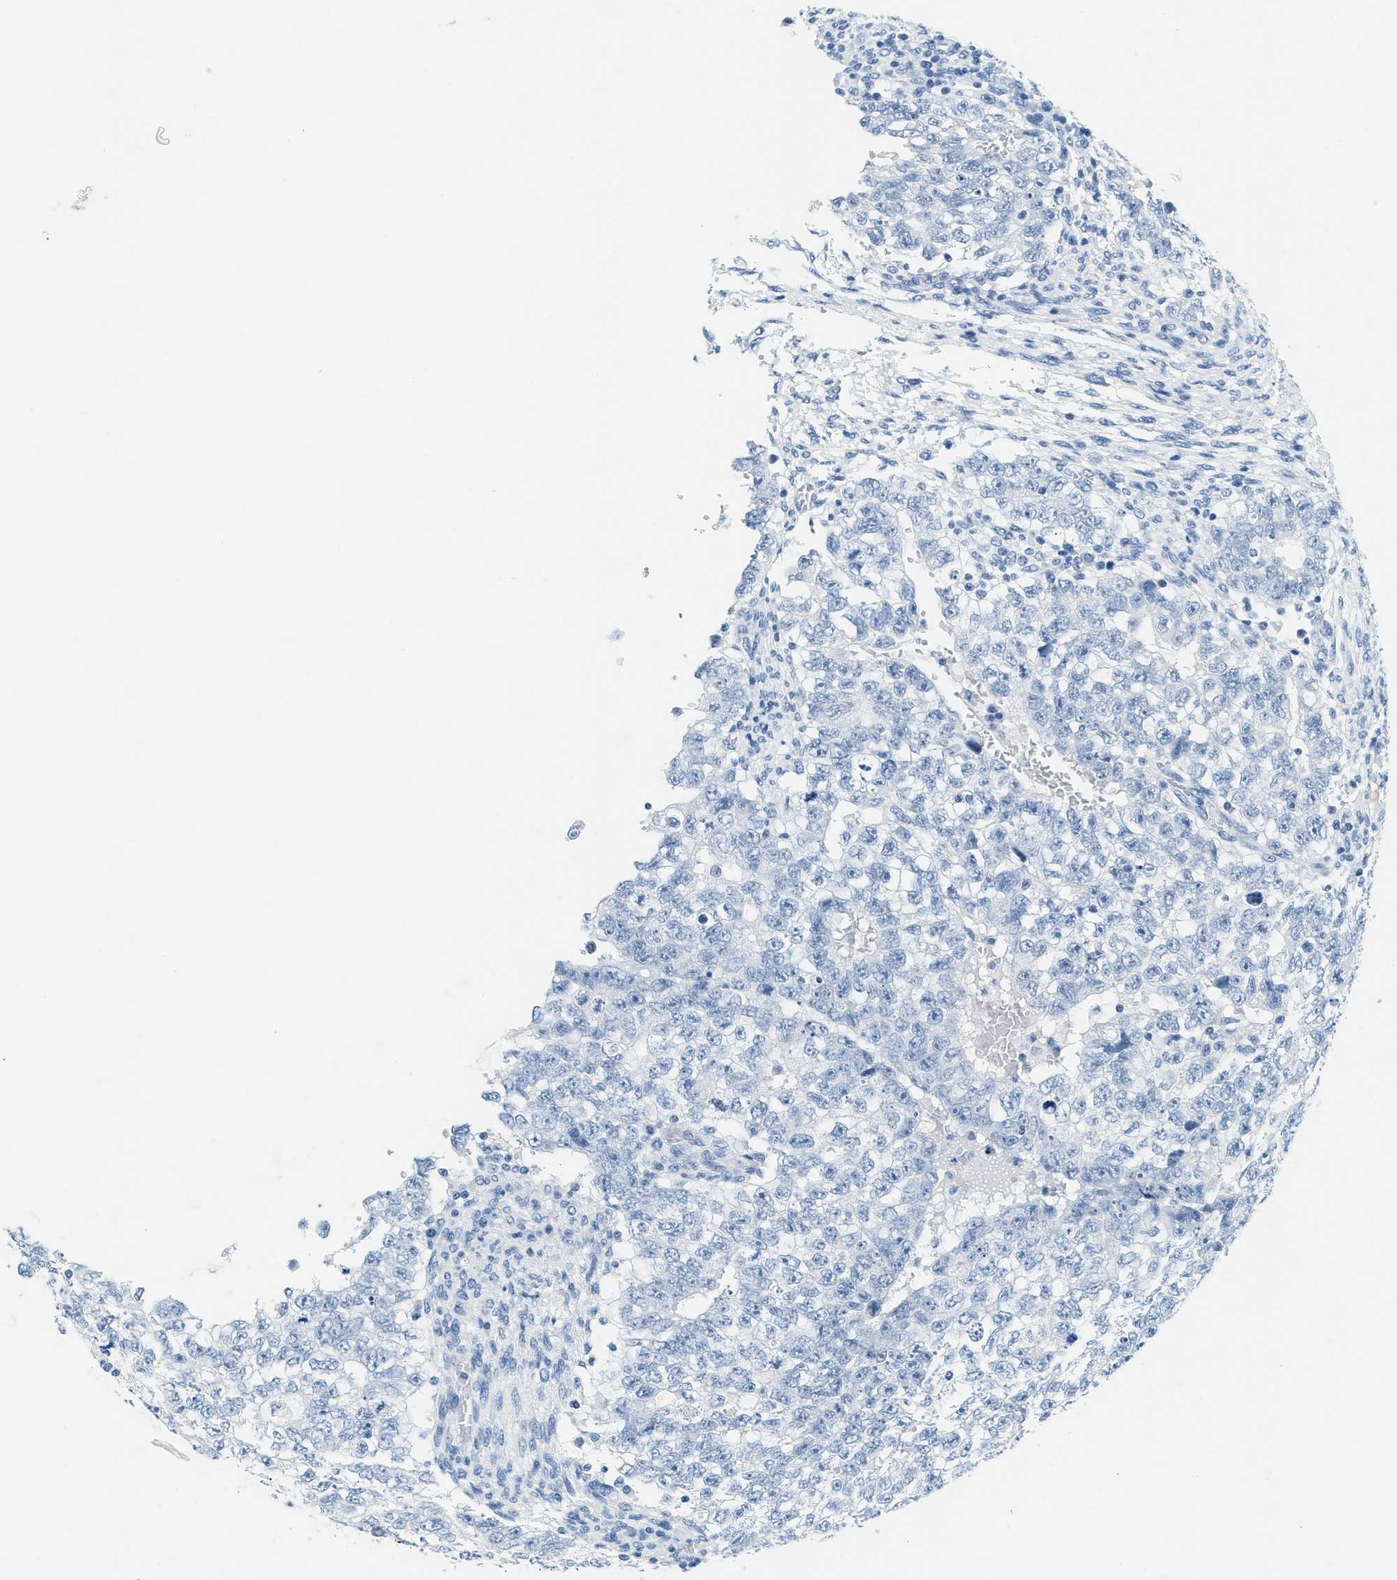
{"staining": {"intensity": "negative", "quantity": "none", "location": "none"}, "tissue": "testis cancer", "cell_type": "Tumor cells", "image_type": "cancer", "snomed": [{"axis": "morphology", "description": "Seminoma, NOS"}, {"axis": "morphology", "description": "Carcinoma, Embryonal, NOS"}, {"axis": "topography", "description": "Testis"}], "caption": "This is a image of immunohistochemistry (IHC) staining of seminoma (testis), which shows no expression in tumor cells.", "gene": "LCN2", "patient": {"sex": "male", "age": 38}}